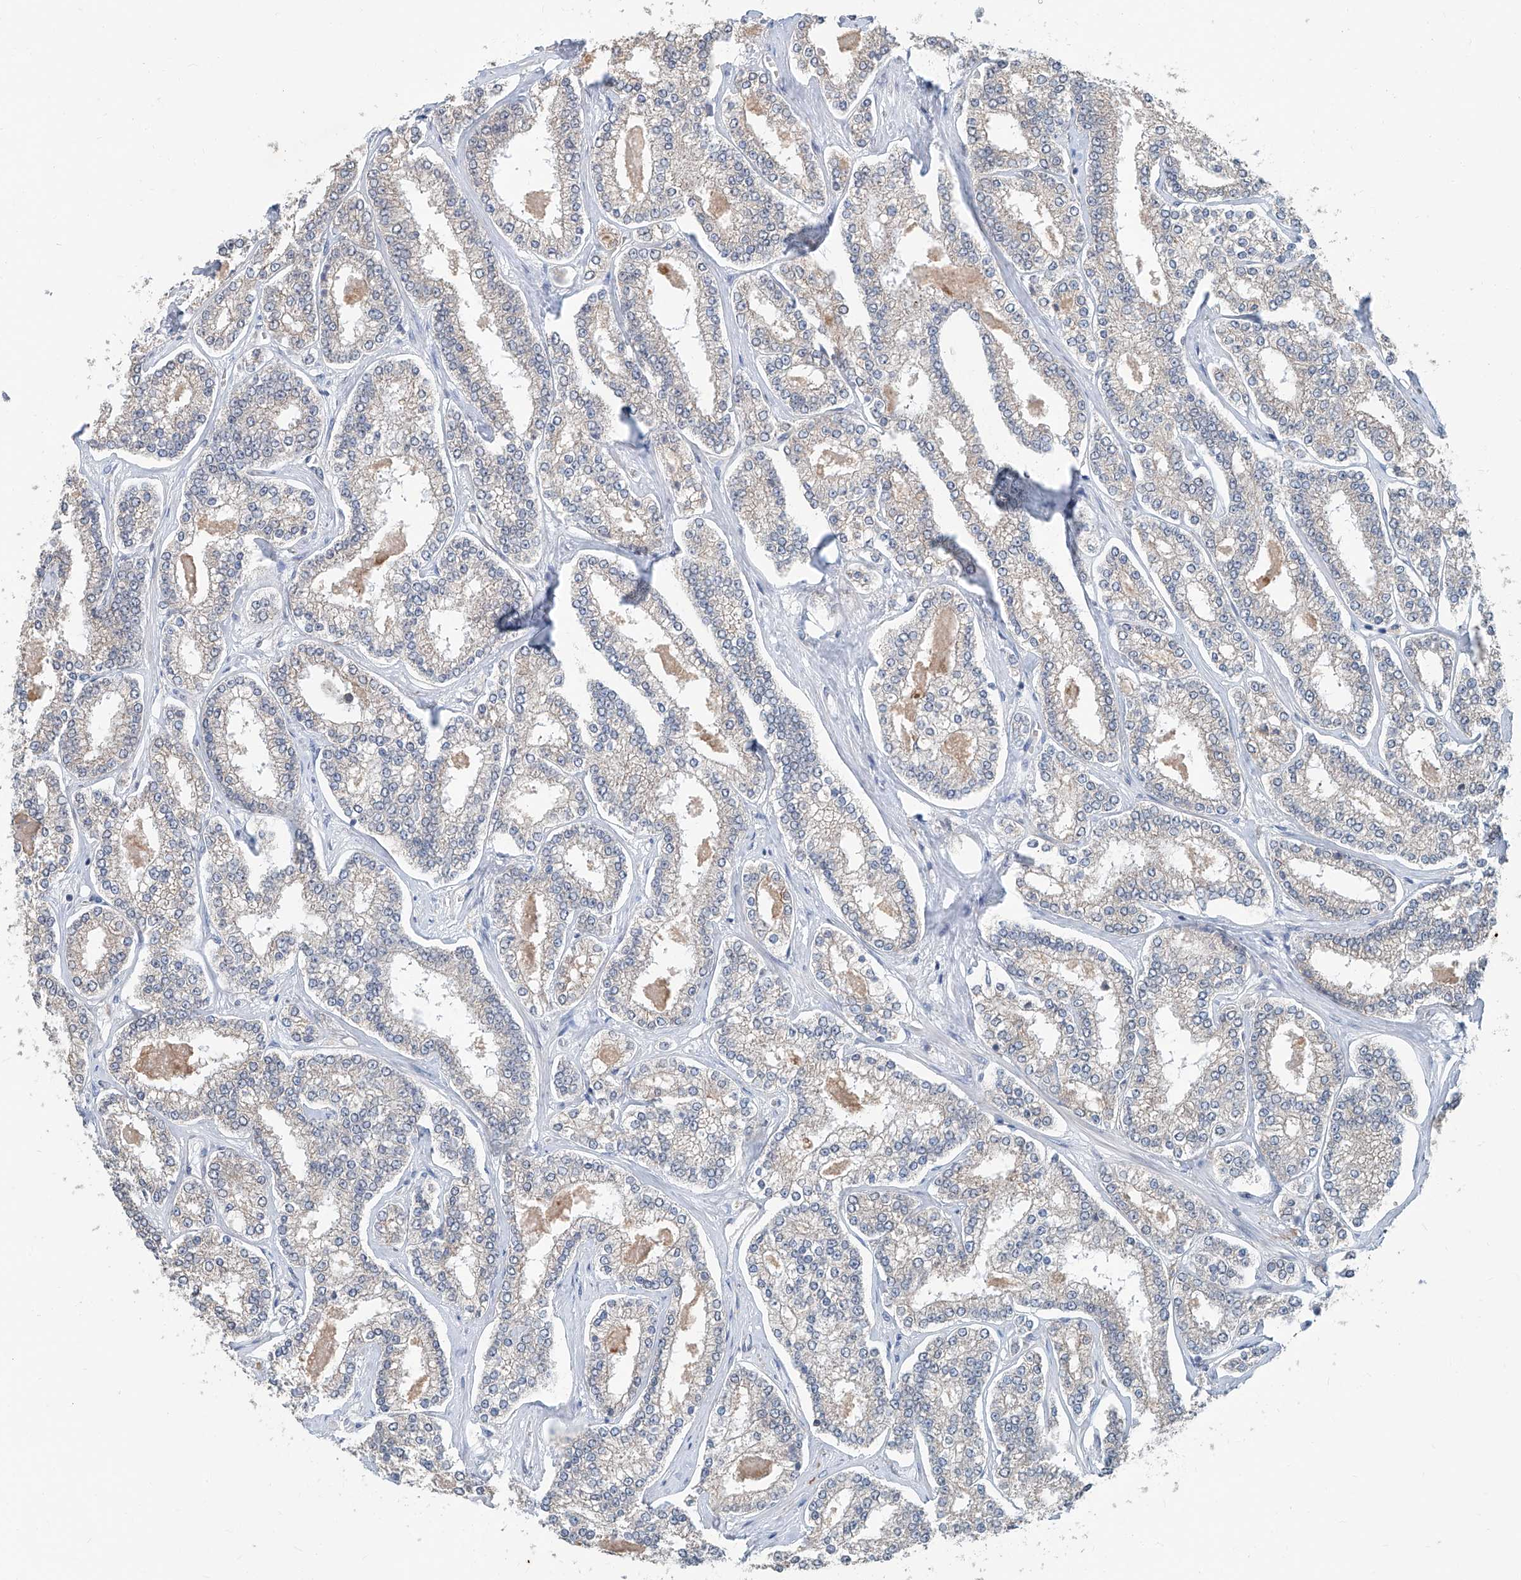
{"staining": {"intensity": "weak", "quantity": "<25%", "location": "cytoplasmic/membranous"}, "tissue": "prostate cancer", "cell_type": "Tumor cells", "image_type": "cancer", "snomed": [{"axis": "morphology", "description": "Normal tissue, NOS"}, {"axis": "morphology", "description": "Adenocarcinoma, High grade"}, {"axis": "topography", "description": "Prostate"}], "caption": "An immunohistochemistry photomicrograph of prostate cancer is shown. There is no staining in tumor cells of prostate cancer.", "gene": "KCNK10", "patient": {"sex": "male", "age": 83}}